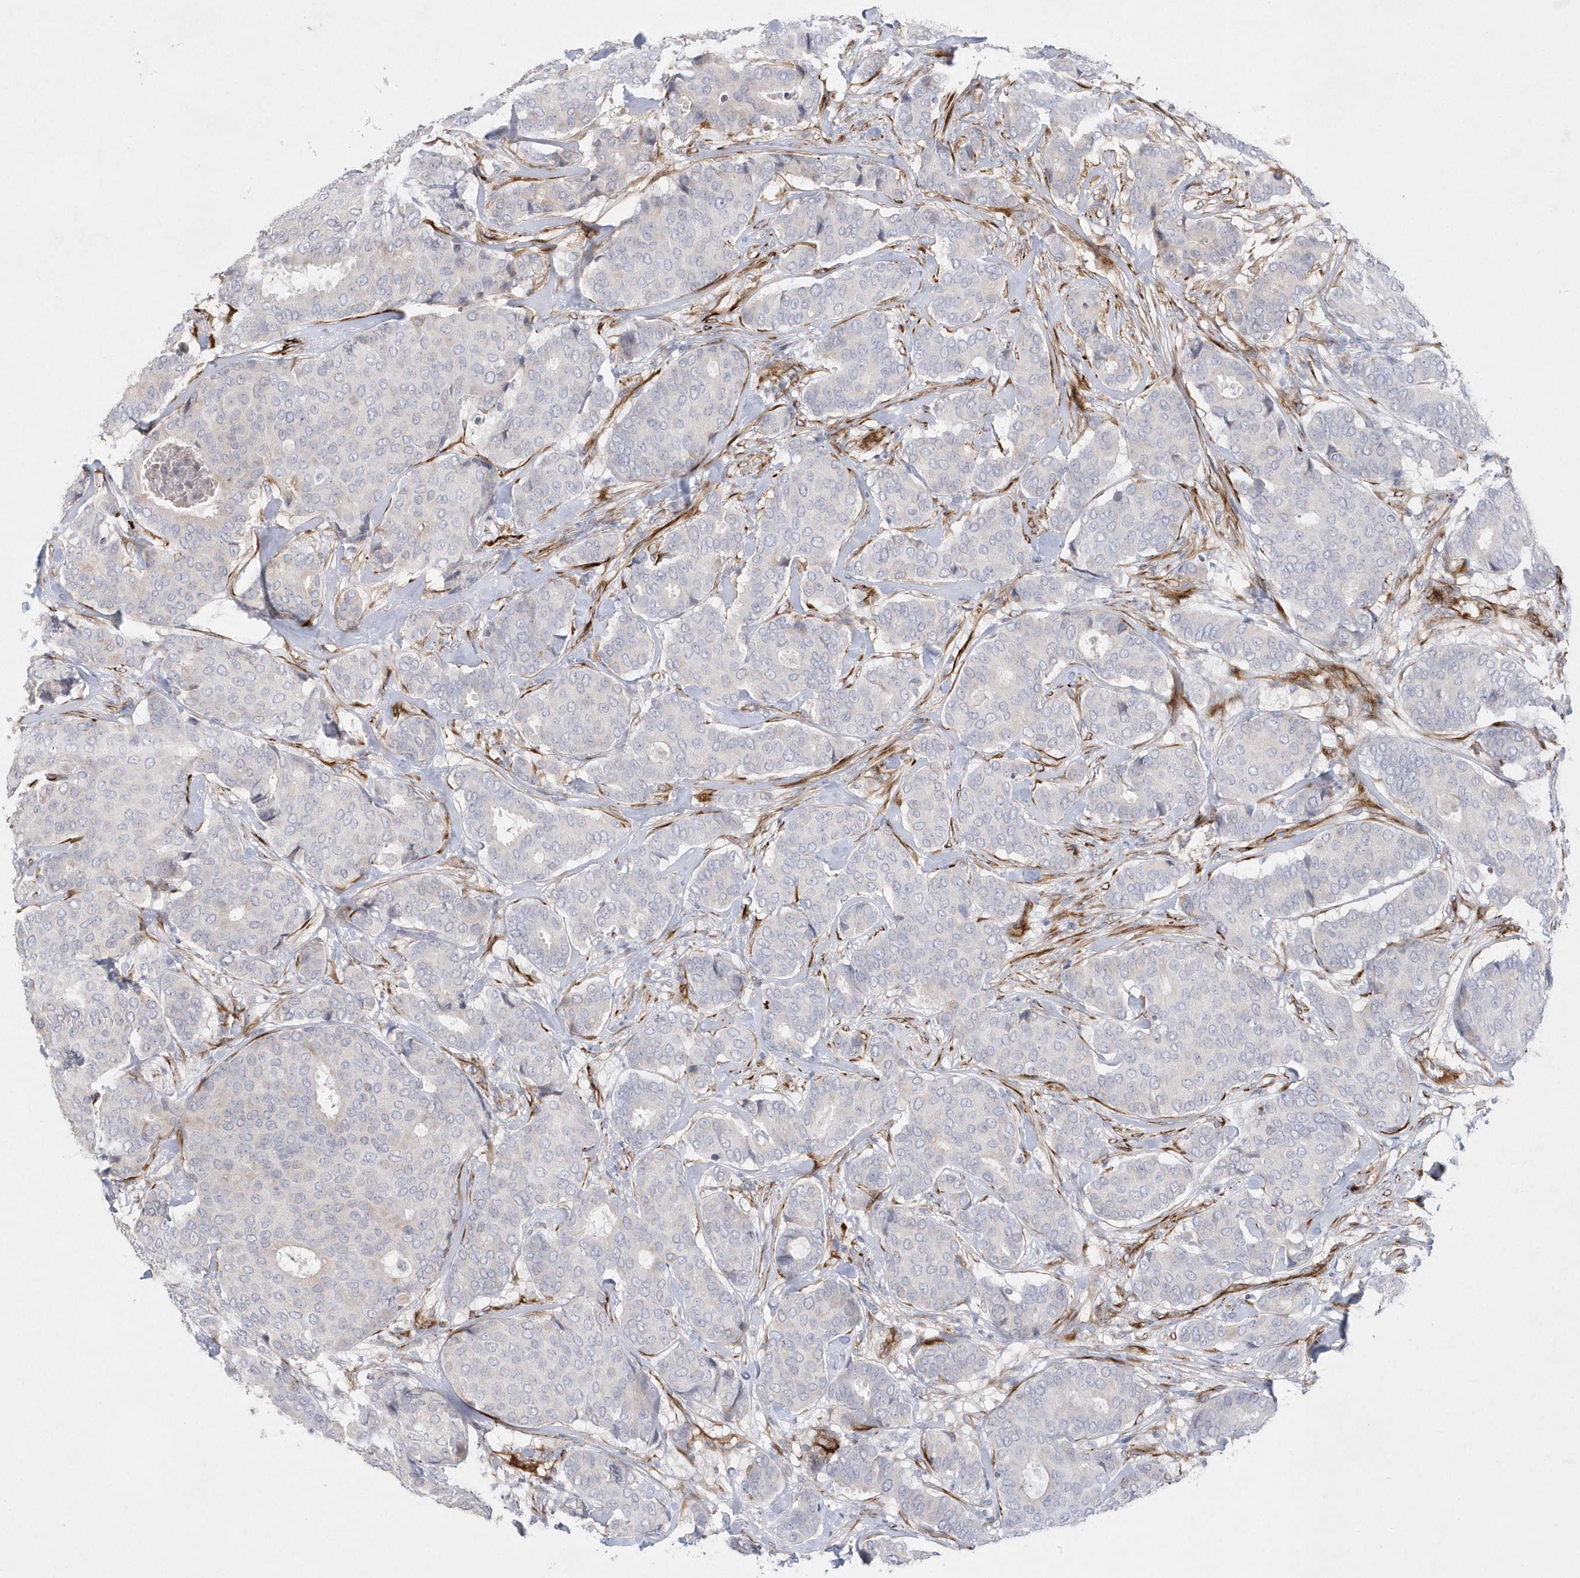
{"staining": {"intensity": "negative", "quantity": "none", "location": "none"}, "tissue": "breast cancer", "cell_type": "Tumor cells", "image_type": "cancer", "snomed": [{"axis": "morphology", "description": "Duct carcinoma"}, {"axis": "topography", "description": "Breast"}], "caption": "A histopathology image of invasive ductal carcinoma (breast) stained for a protein shows no brown staining in tumor cells.", "gene": "TMEM132B", "patient": {"sex": "female", "age": 75}}